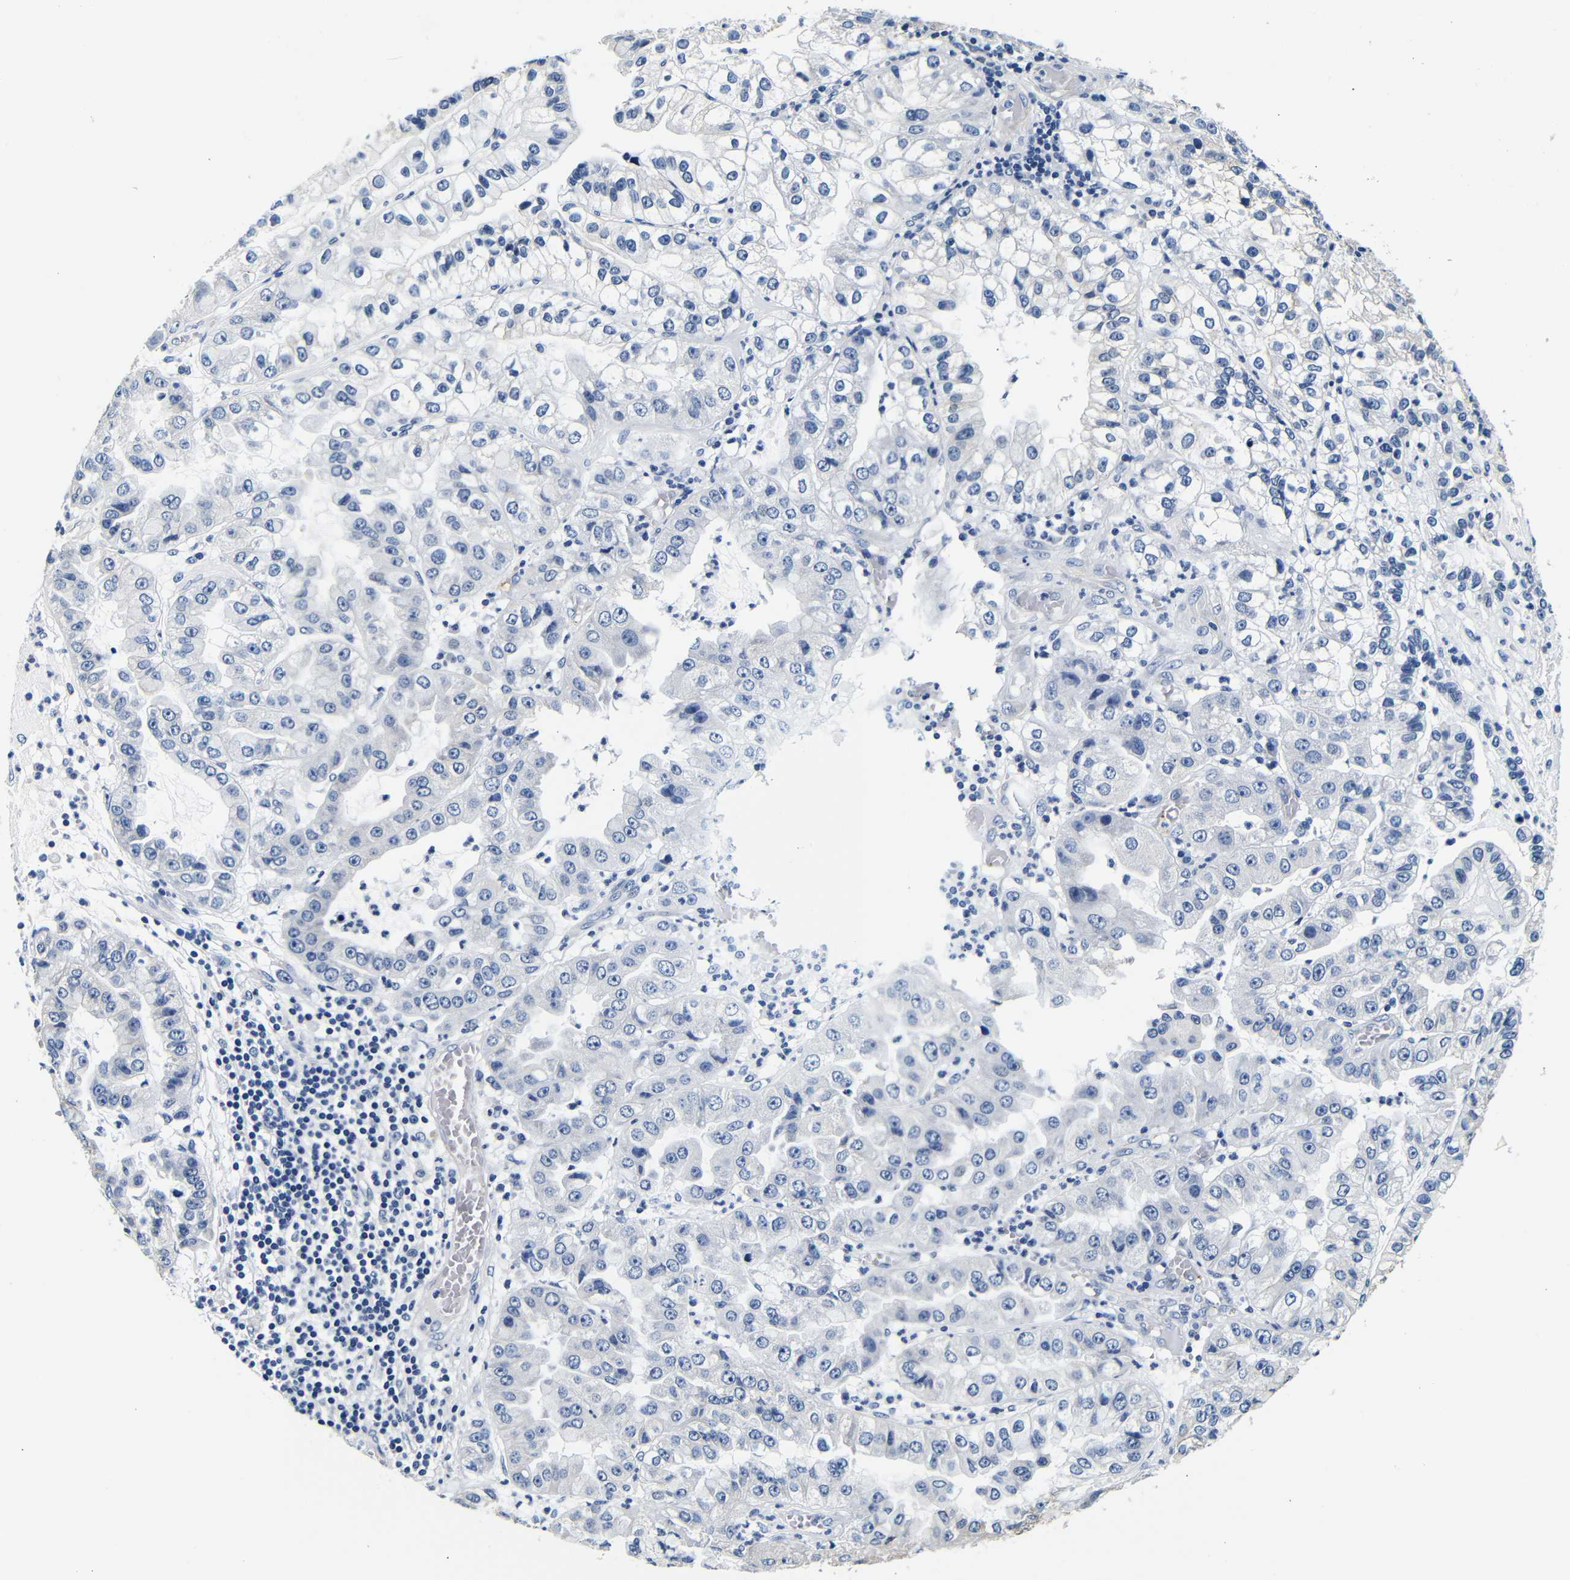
{"staining": {"intensity": "negative", "quantity": "none", "location": "none"}, "tissue": "liver cancer", "cell_type": "Tumor cells", "image_type": "cancer", "snomed": [{"axis": "morphology", "description": "Cholangiocarcinoma"}, {"axis": "topography", "description": "Liver"}], "caption": "Immunohistochemistry photomicrograph of human cholangiocarcinoma (liver) stained for a protein (brown), which exhibits no staining in tumor cells. The staining was performed using DAB (3,3'-diaminobenzidine) to visualize the protein expression in brown, while the nuclei were stained in blue with hematoxylin (Magnification: 20x).", "gene": "GP1BA", "patient": {"sex": "female", "age": 79}}